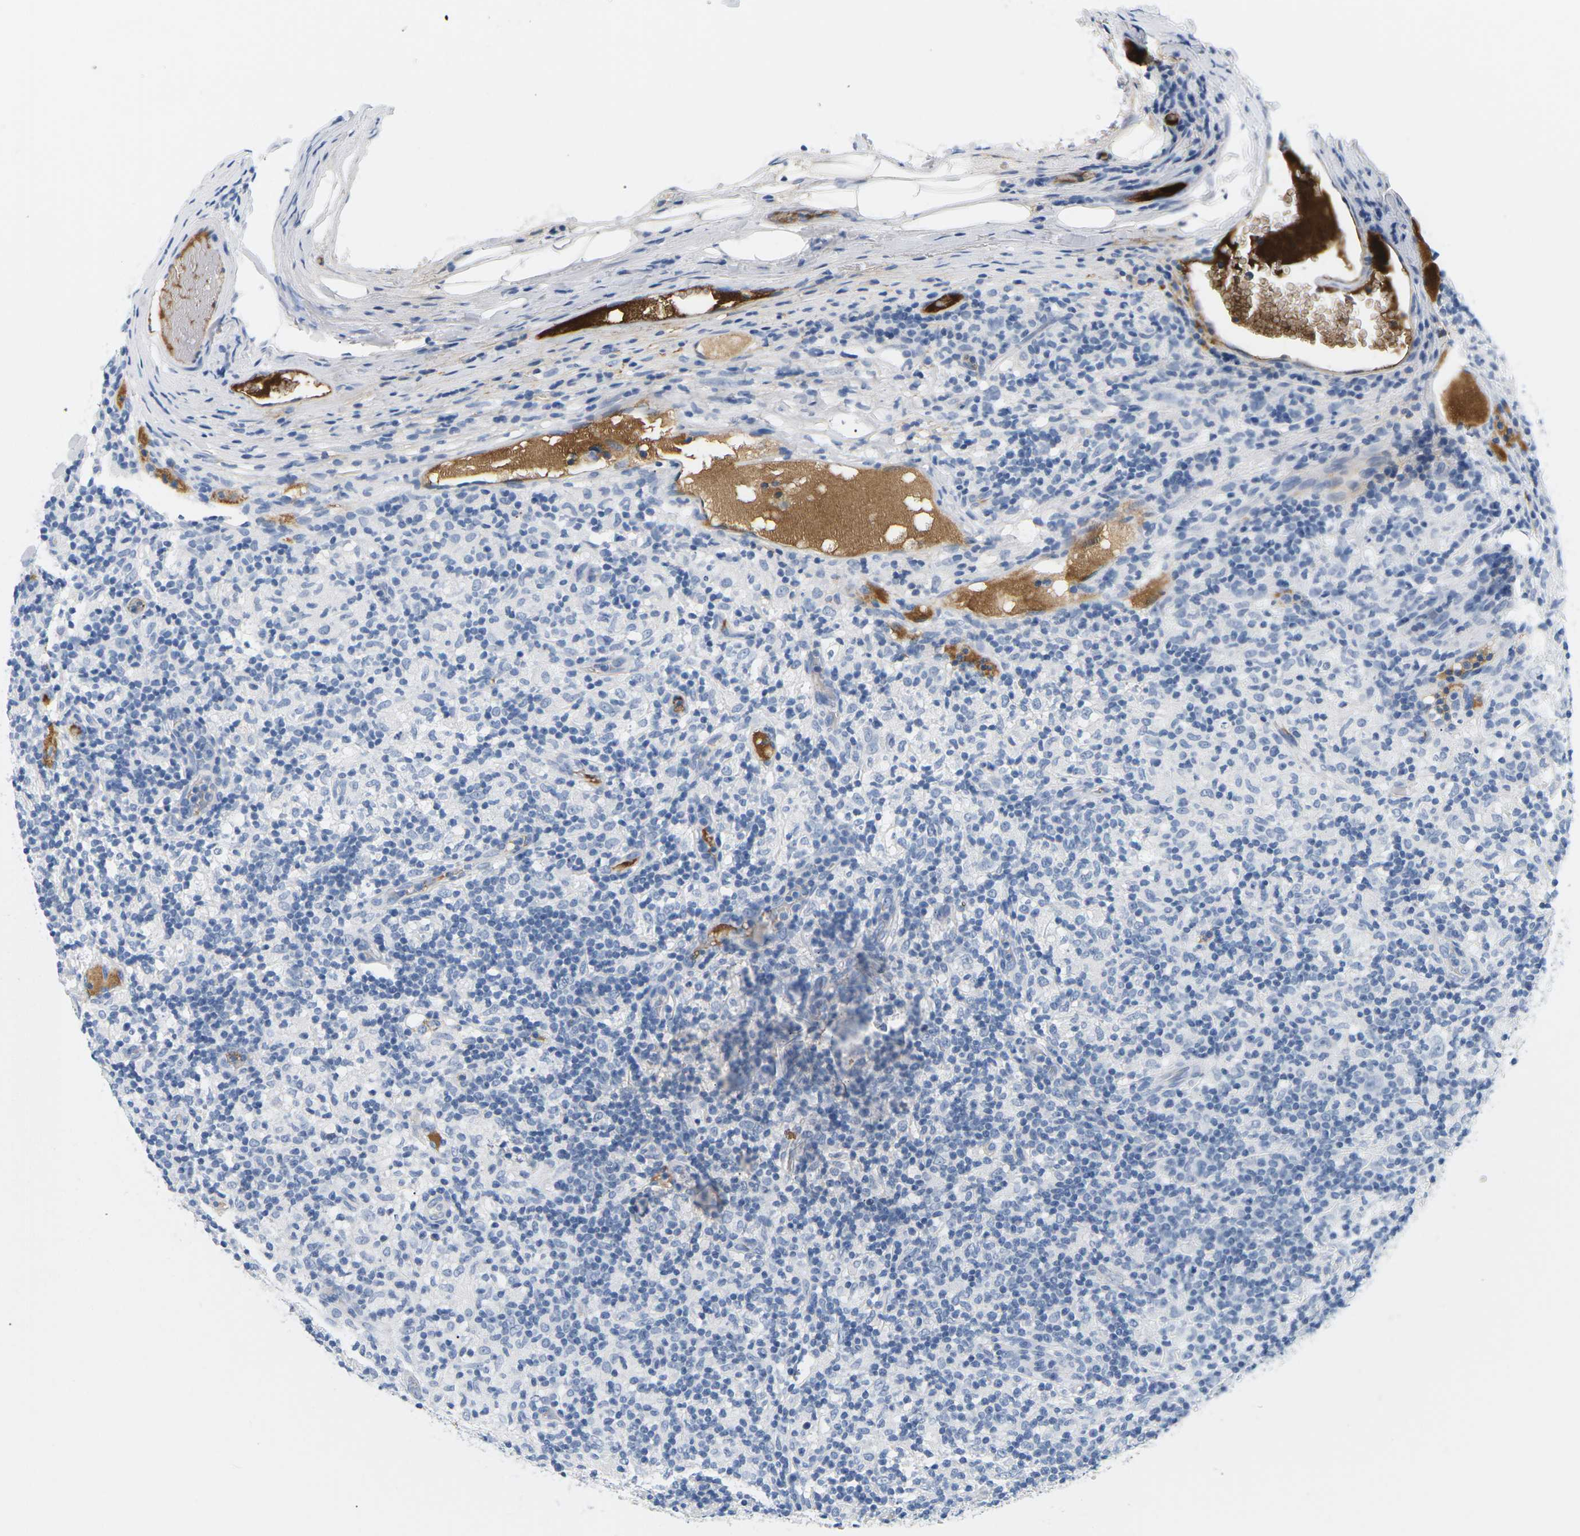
{"staining": {"intensity": "negative", "quantity": "none", "location": "none"}, "tissue": "lymphoma", "cell_type": "Tumor cells", "image_type": "cancer", "snomed": [{"axis": "morphology", "description": "Hodgkin's disease, NOS"}, {"axis": "topography", "description": "Lymph node"}], "caption": "IHC image of human Hodgkin's disease stained for a protein (brown), which reveals no staining in tumor cells.", "gene": "APOB", "patient": {"sex": "male", "age": 70}}